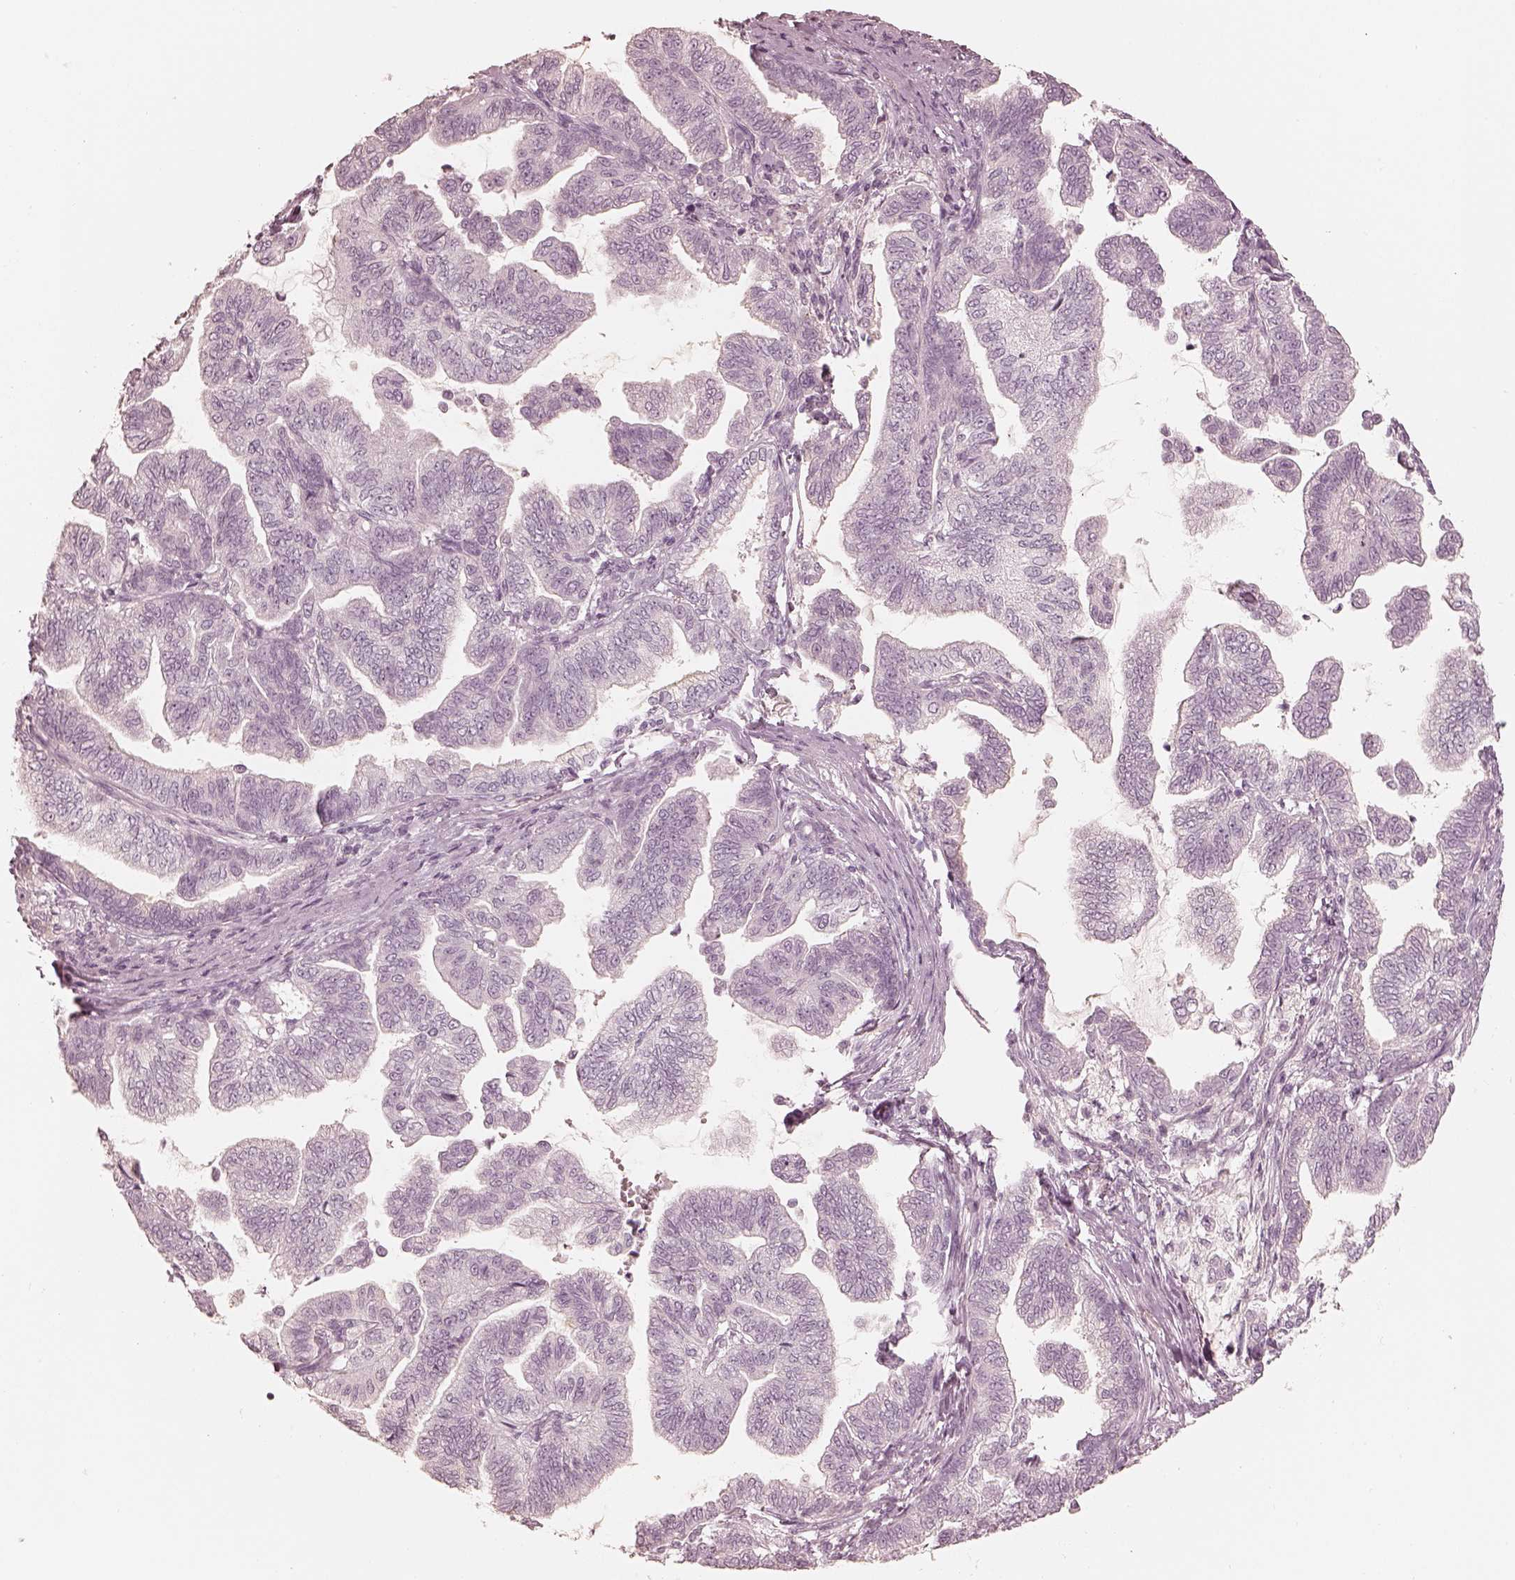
{"staining": {"intensity": "negative", "quantity": "none", "location": "none"}, "tissue": "stomach cancer", "cell_type": "Tumor cells", "image_type": "cancer", "snomed": [{"axis": "morphology", "description": "Adenocarcinoma, NOS"}, {"axis": "topography", "description": "Stomach"}], "caption": "Tumor cells show no significant protein staining in adenocarcinoma (stomach).", "gene": "CALR3", "patient": {"sex": "male", "age": 83}}